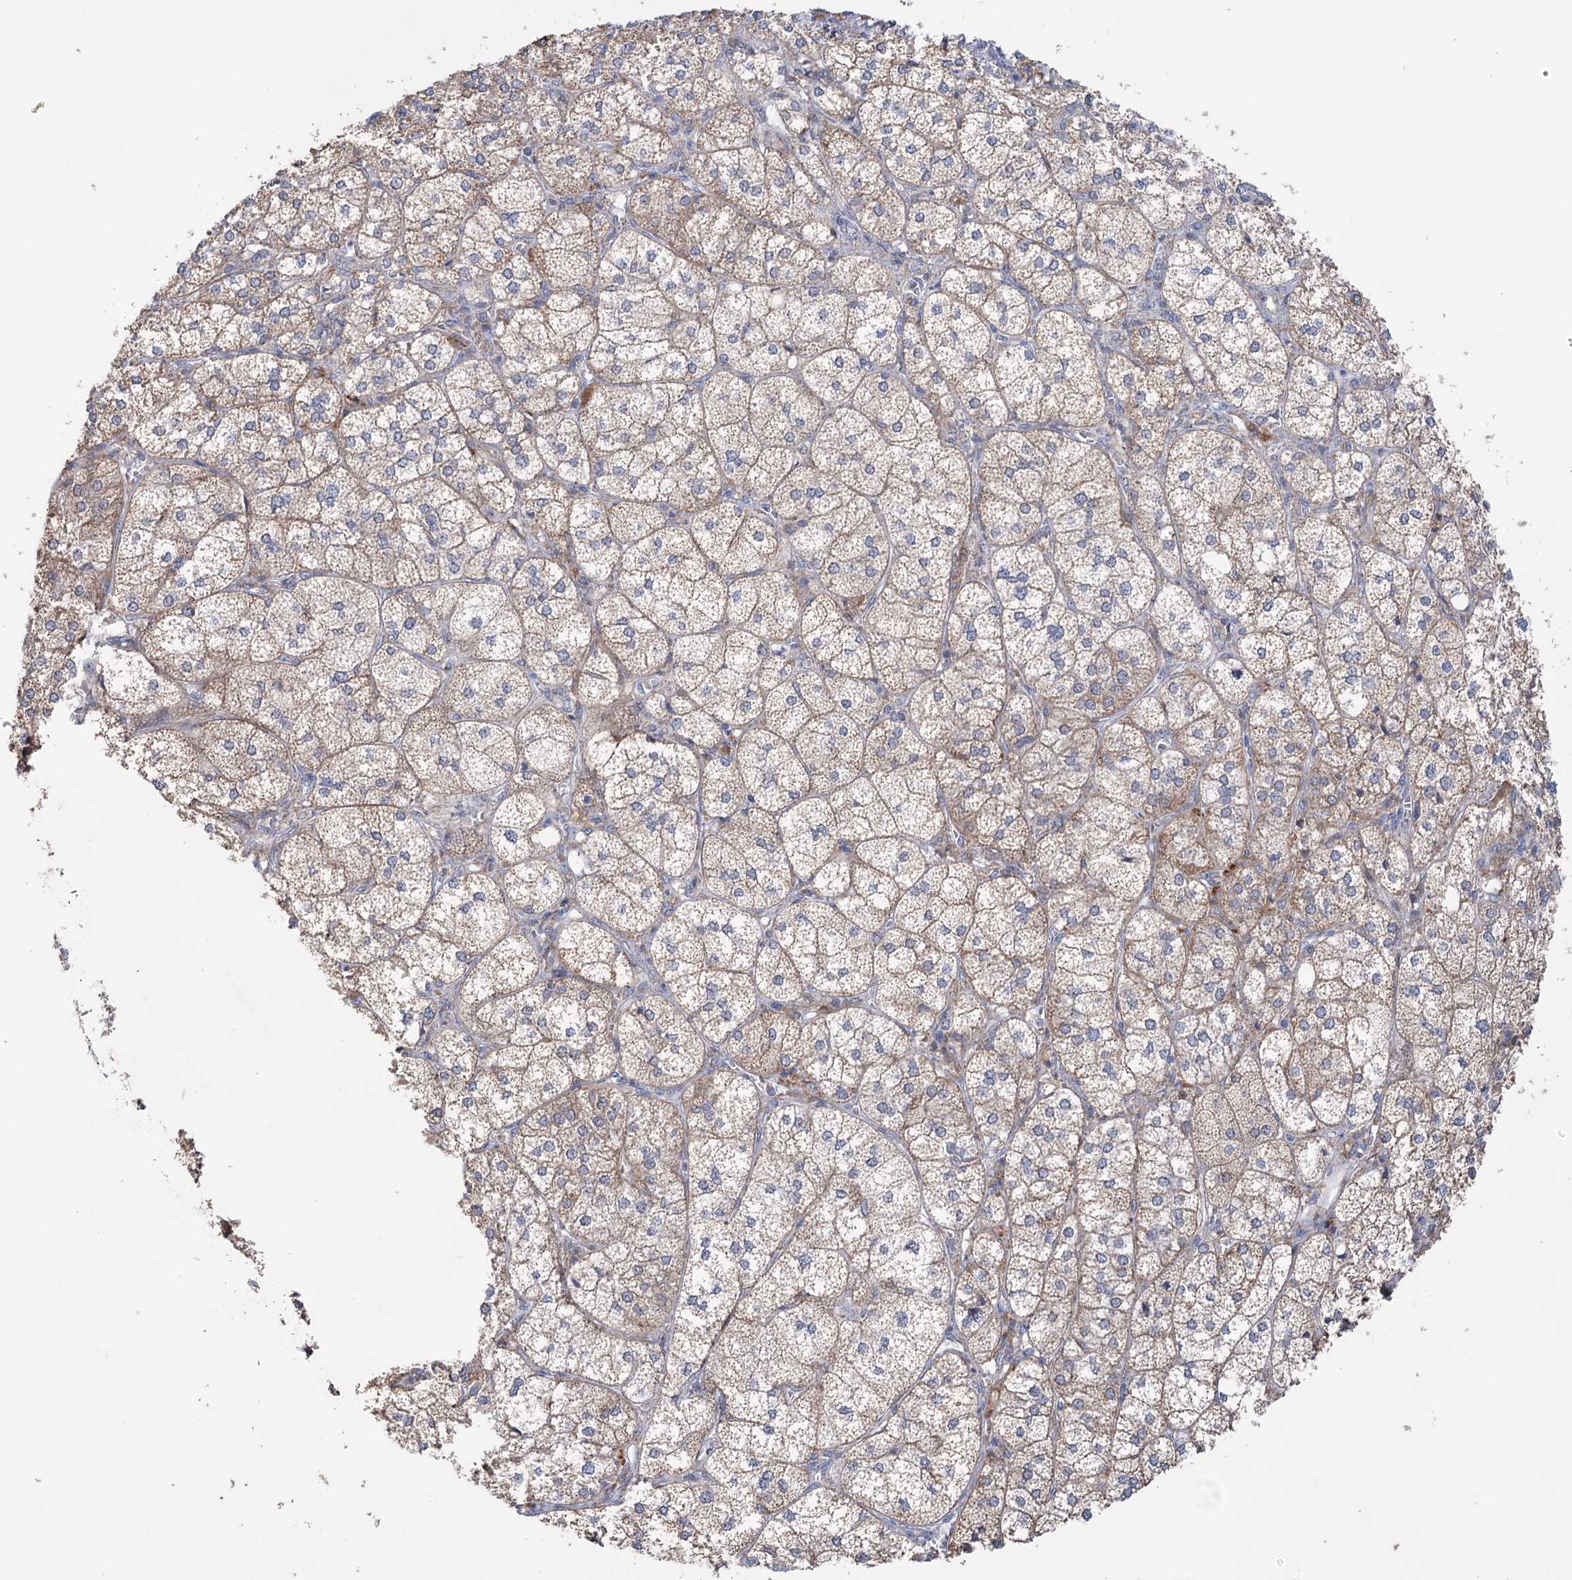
{"staining": {"intensity": "moderate", "quantity": ">75%", "location": "cytoplasmic/membranous"}, "tissue": "adrenal gland", "cell_type": "Glandular cells", "image_type": "normal", "snomed": [{"axis": "morphology", "description": "Normal tissue, NOS"}, {"axis": "topography", "description": "Adrenal gland"}], "caption": "A histopathology image of human adrenal gland stained for a protein displays moderate cytoplasmic/membranous brown staining in glandular cells. (IHC, brightfield microscopy, high magnification).", "gene": "MTCH2", "patient": {"sex": "female", "age": 61}}